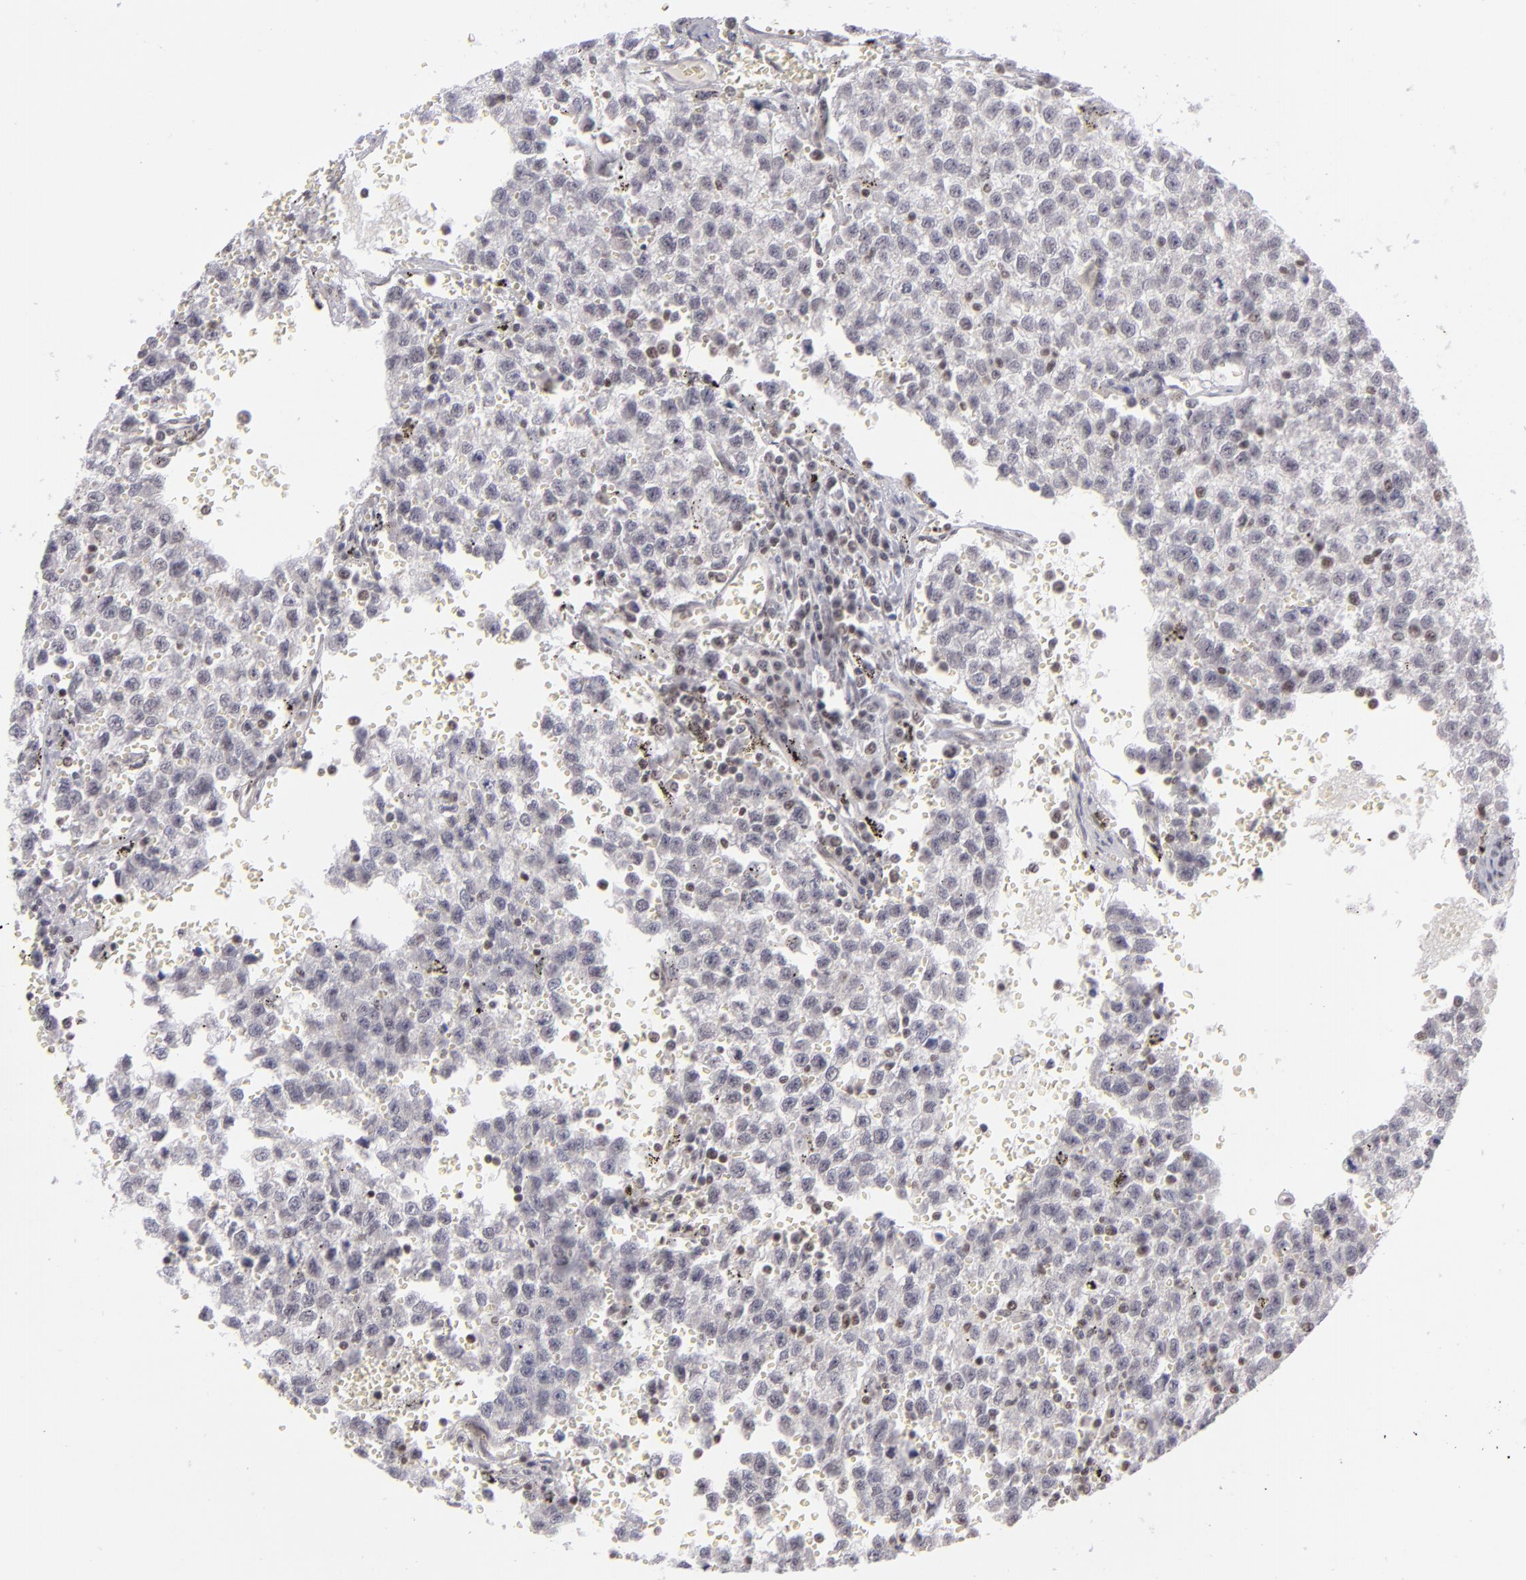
{"staining": {"intensity": "weak", "quantity": "<25%", "location": "nuclear"}, "tissue": "testis cancer", "cell_type": "Tumor cells", "image_type": "cancer", "snomed": [{"axis": "morphology", "description": "Seminoma, NOS"}, {"axis": "topography", "description": "Testis"}], "caption": "Testis cancer (seminoma) was stained to show a protein in brown. There is no significant staining in tumor cells. (IHC, brightfield microscopy, high magnification).", "gene": "MLLT3", "patient": {"sex": "male", "age": 35}}